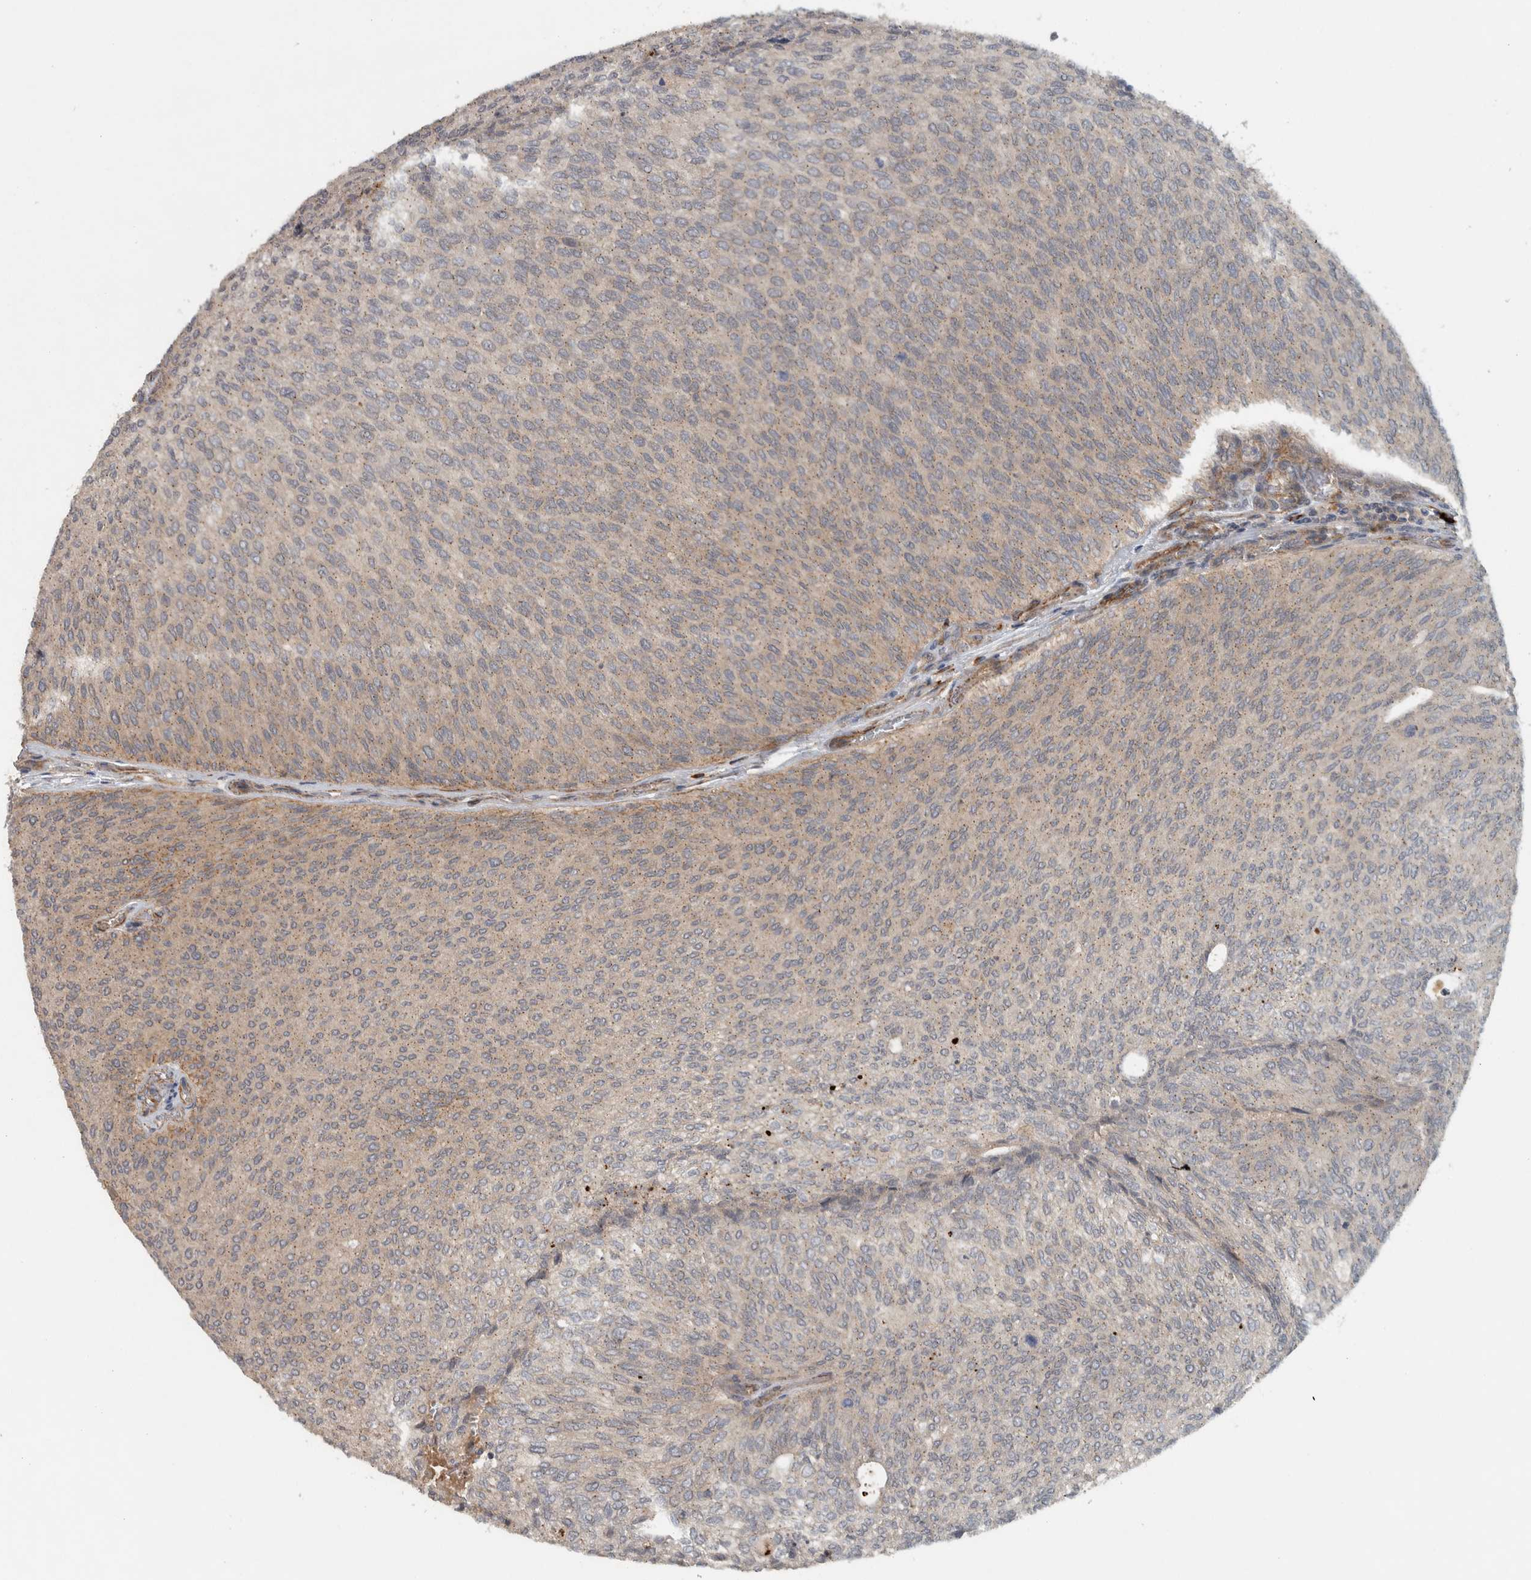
{"staining": {"intensity": "weak", "quantity": "<25%", "location": "cytoplasmic/membranous"}, "tissue": "urothelial cancer", "cell_type": "Tumor cells", "image_type": "cancer", "snomed": [{"axis": "morphology", "description": "Urothelial carcinoma, Low grade"}, {"axis": "topography", "description": "Urinary bladder"}], "caption": "Protein analysis of urothelial cancer reveals no significant staining in tumor cells.", "gene": "LBHD1", "patient": {"sex": "female", "age": 79}}